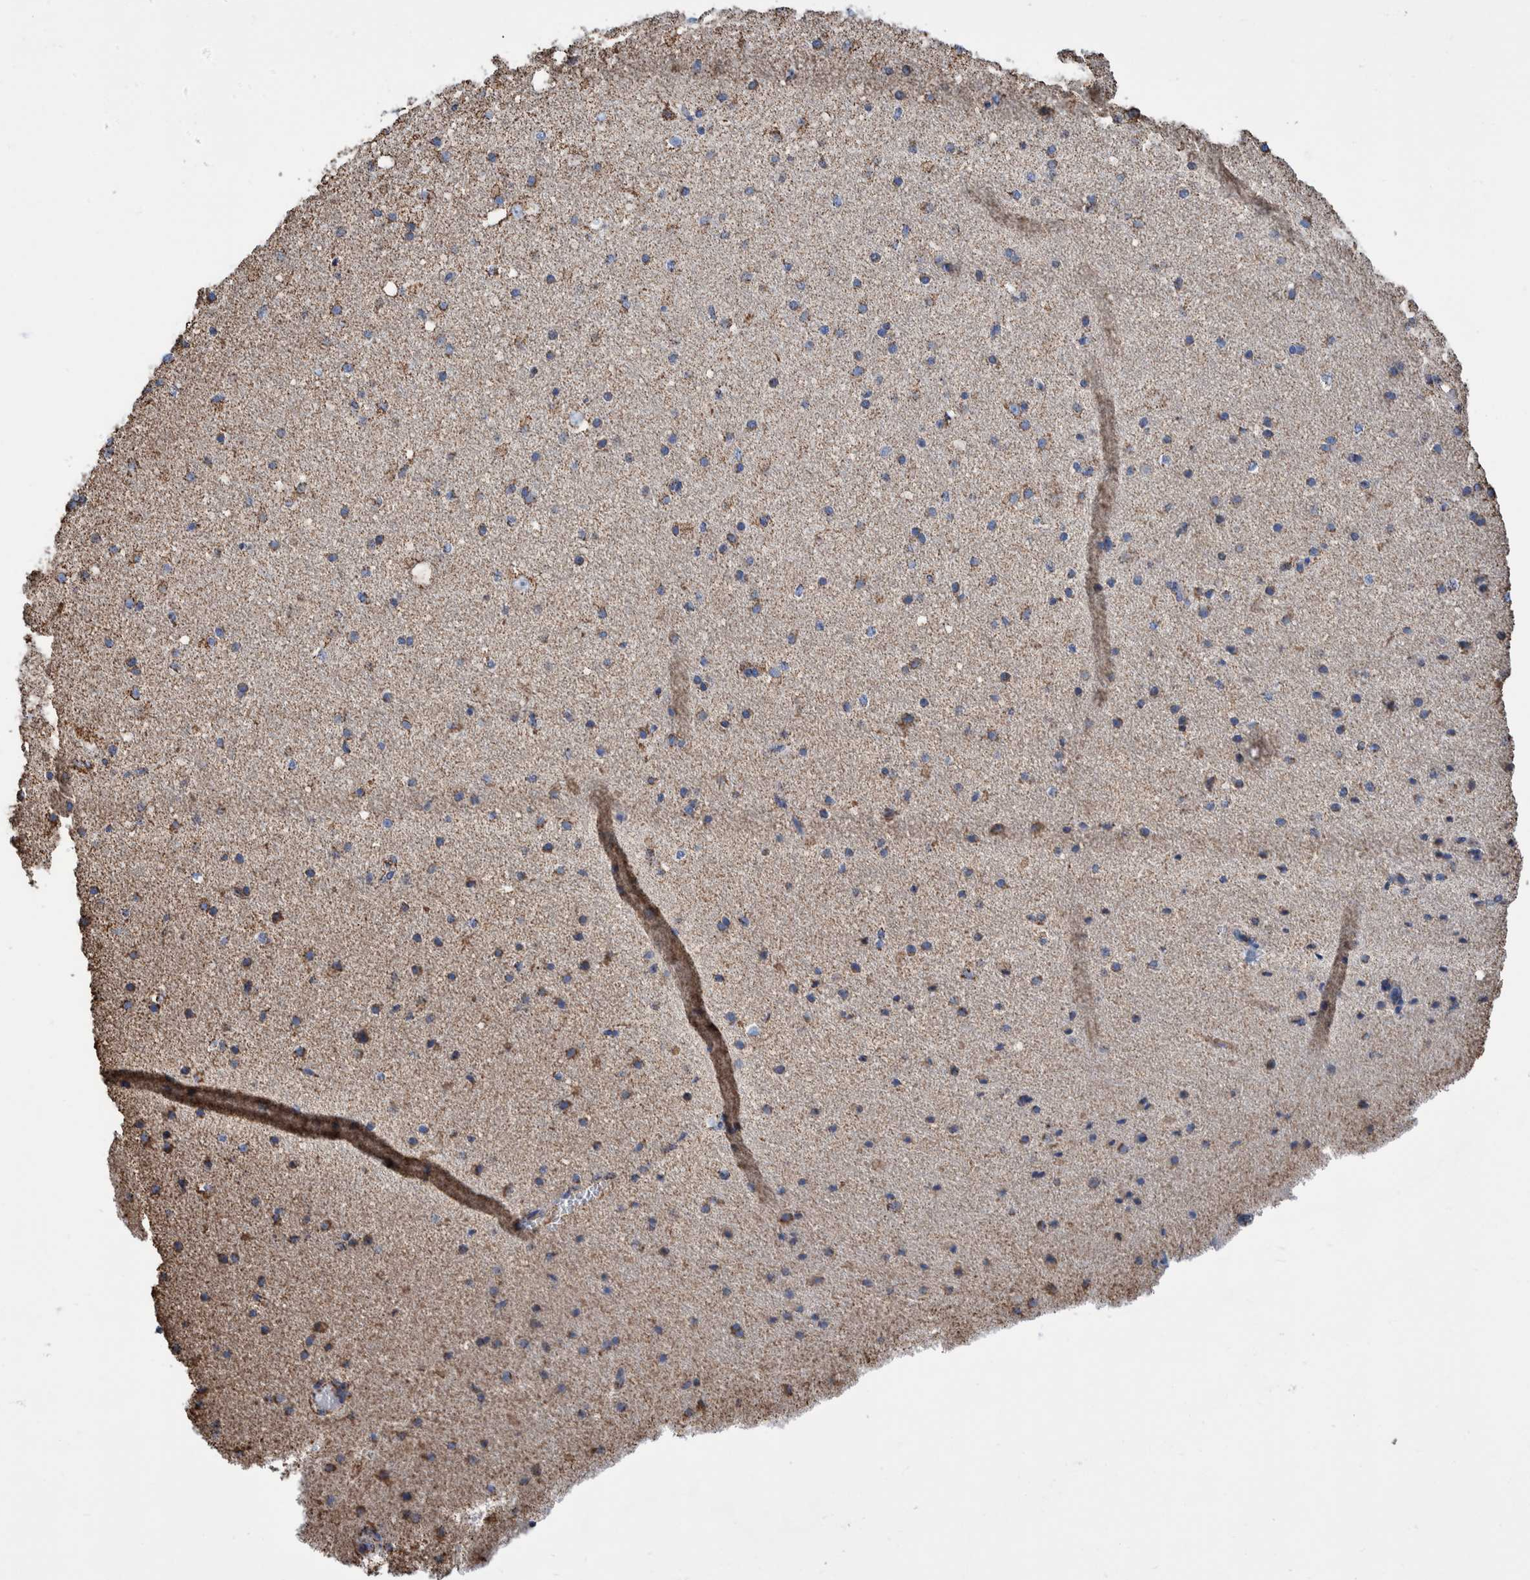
{"staining": {"intensity": "moderate", "quantity": ">75%", "location": "cytoplasmic/membranous"}, "tissue": "cerebral cortex", "cell_type": "Endothelial cells", "image_type": "normal", "snomed": [{"axis": "morphology", "description": "Normal tissue, NOS"}, {"axis": "morphology", "description": "Developmental malformation"}, {"axis": "topography", "description": "Cerebral cortex"}], "caption": "IHC of unremarkable human cerebral cortex demonstrates medium levels of moderate cytoplasmic/membranous positivity in approximately >75% of endothelial cells.", "gene": "VPS26C", "patient": {"sex": "female", "age": 30}}